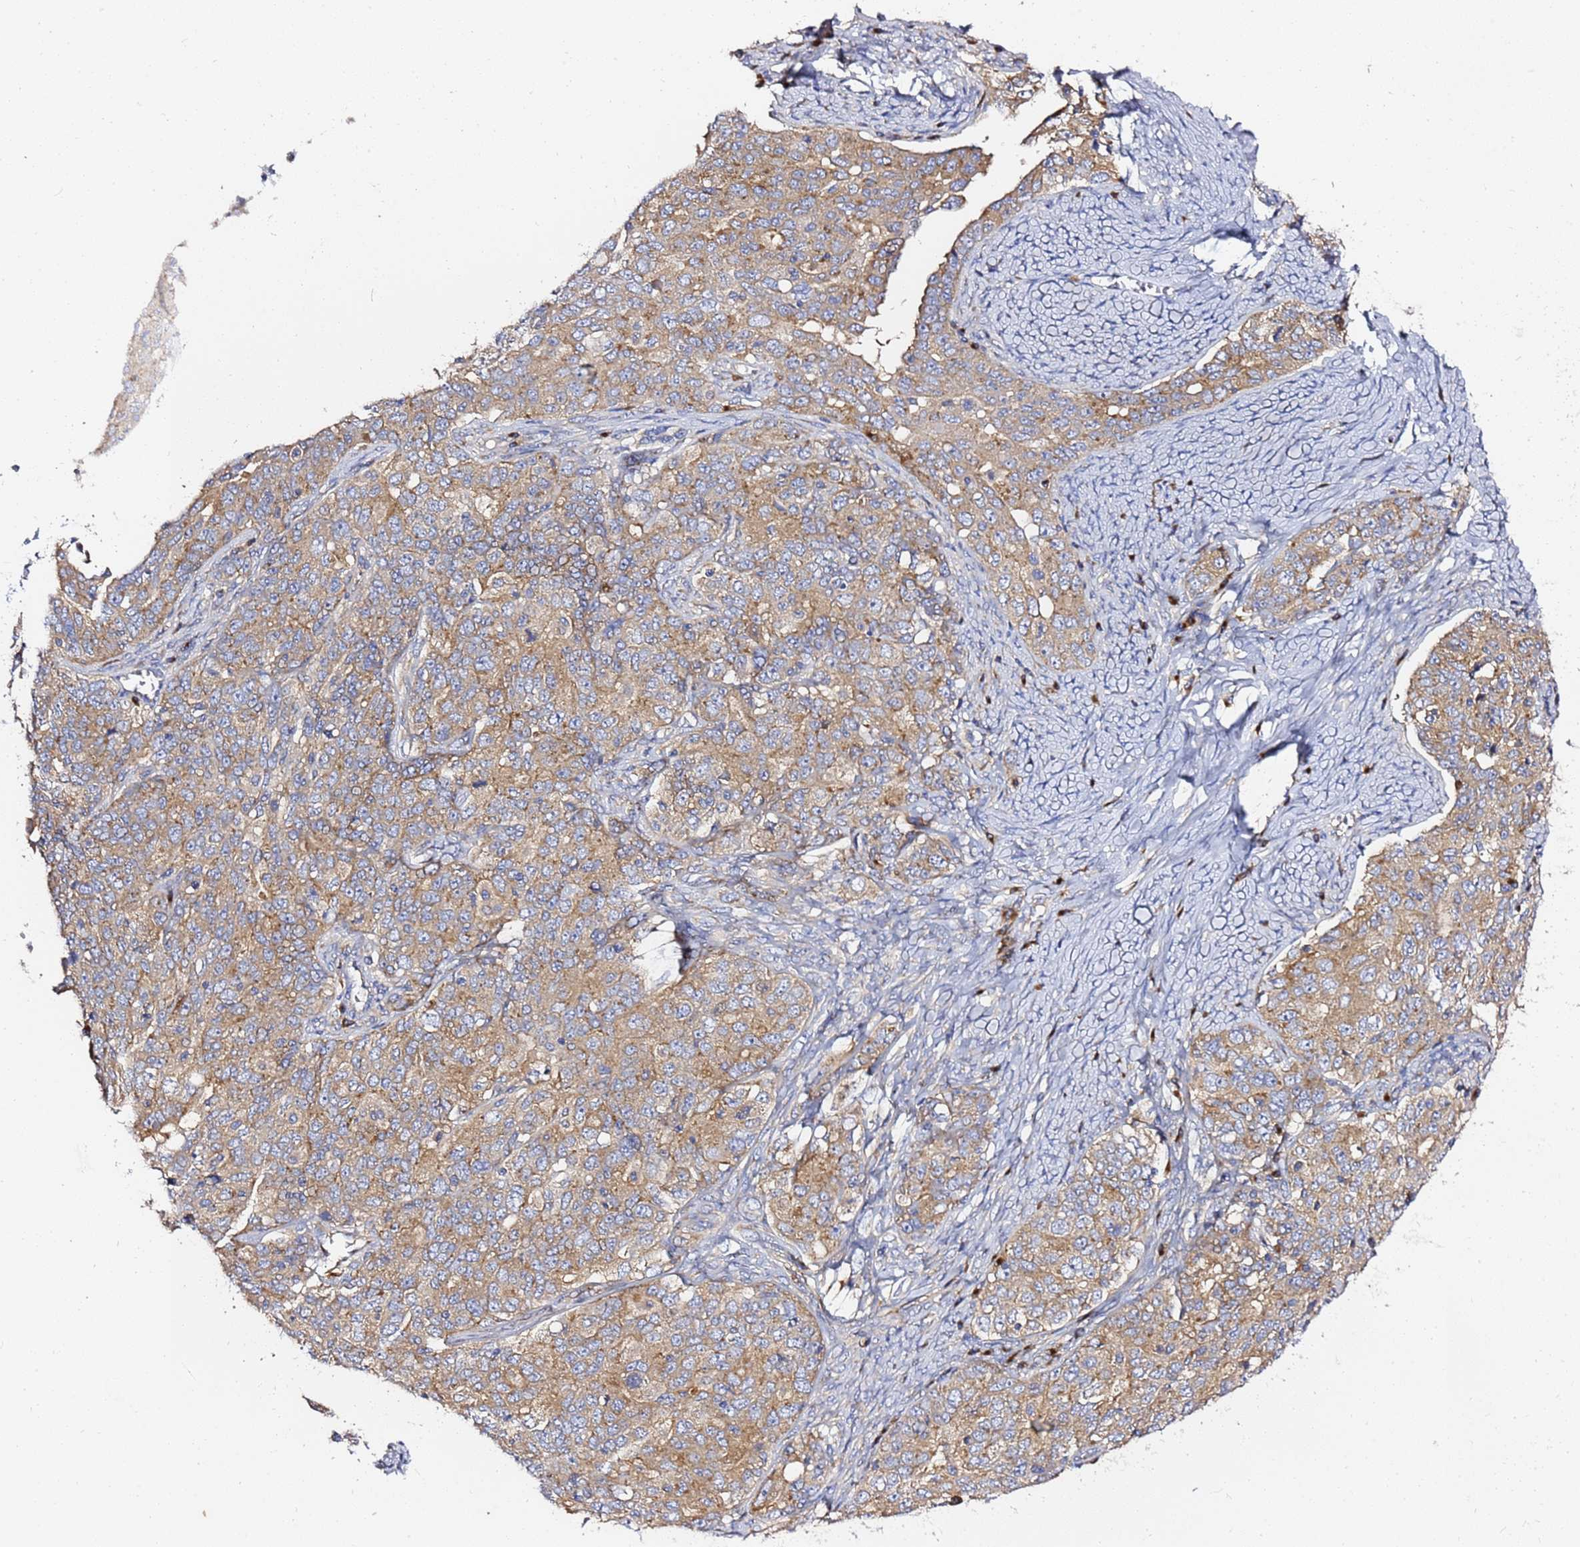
{"staining": {"intensity": "moderate", "quantity": ">75%", "location": "cytoplasmic/membranous"}, "tissue": "ovarian cancer", "cell_type": "Tumor cells", "image_type": "cancer", "snomed": [{"axis": "morphology", "description": "Carcinoma, endometroid"}, {"axis": "topography", "description": "Ovary"}], "caption": "Ovarian cancer (endometroid carcinoma) was stained to show a protein in brown. There is medium levels of moderate cytoplasmic/membranous staining in approximately >75% of tumor cells.", "gene": "ANAPC1", "patient": {"sex": "female", "age": 62}}